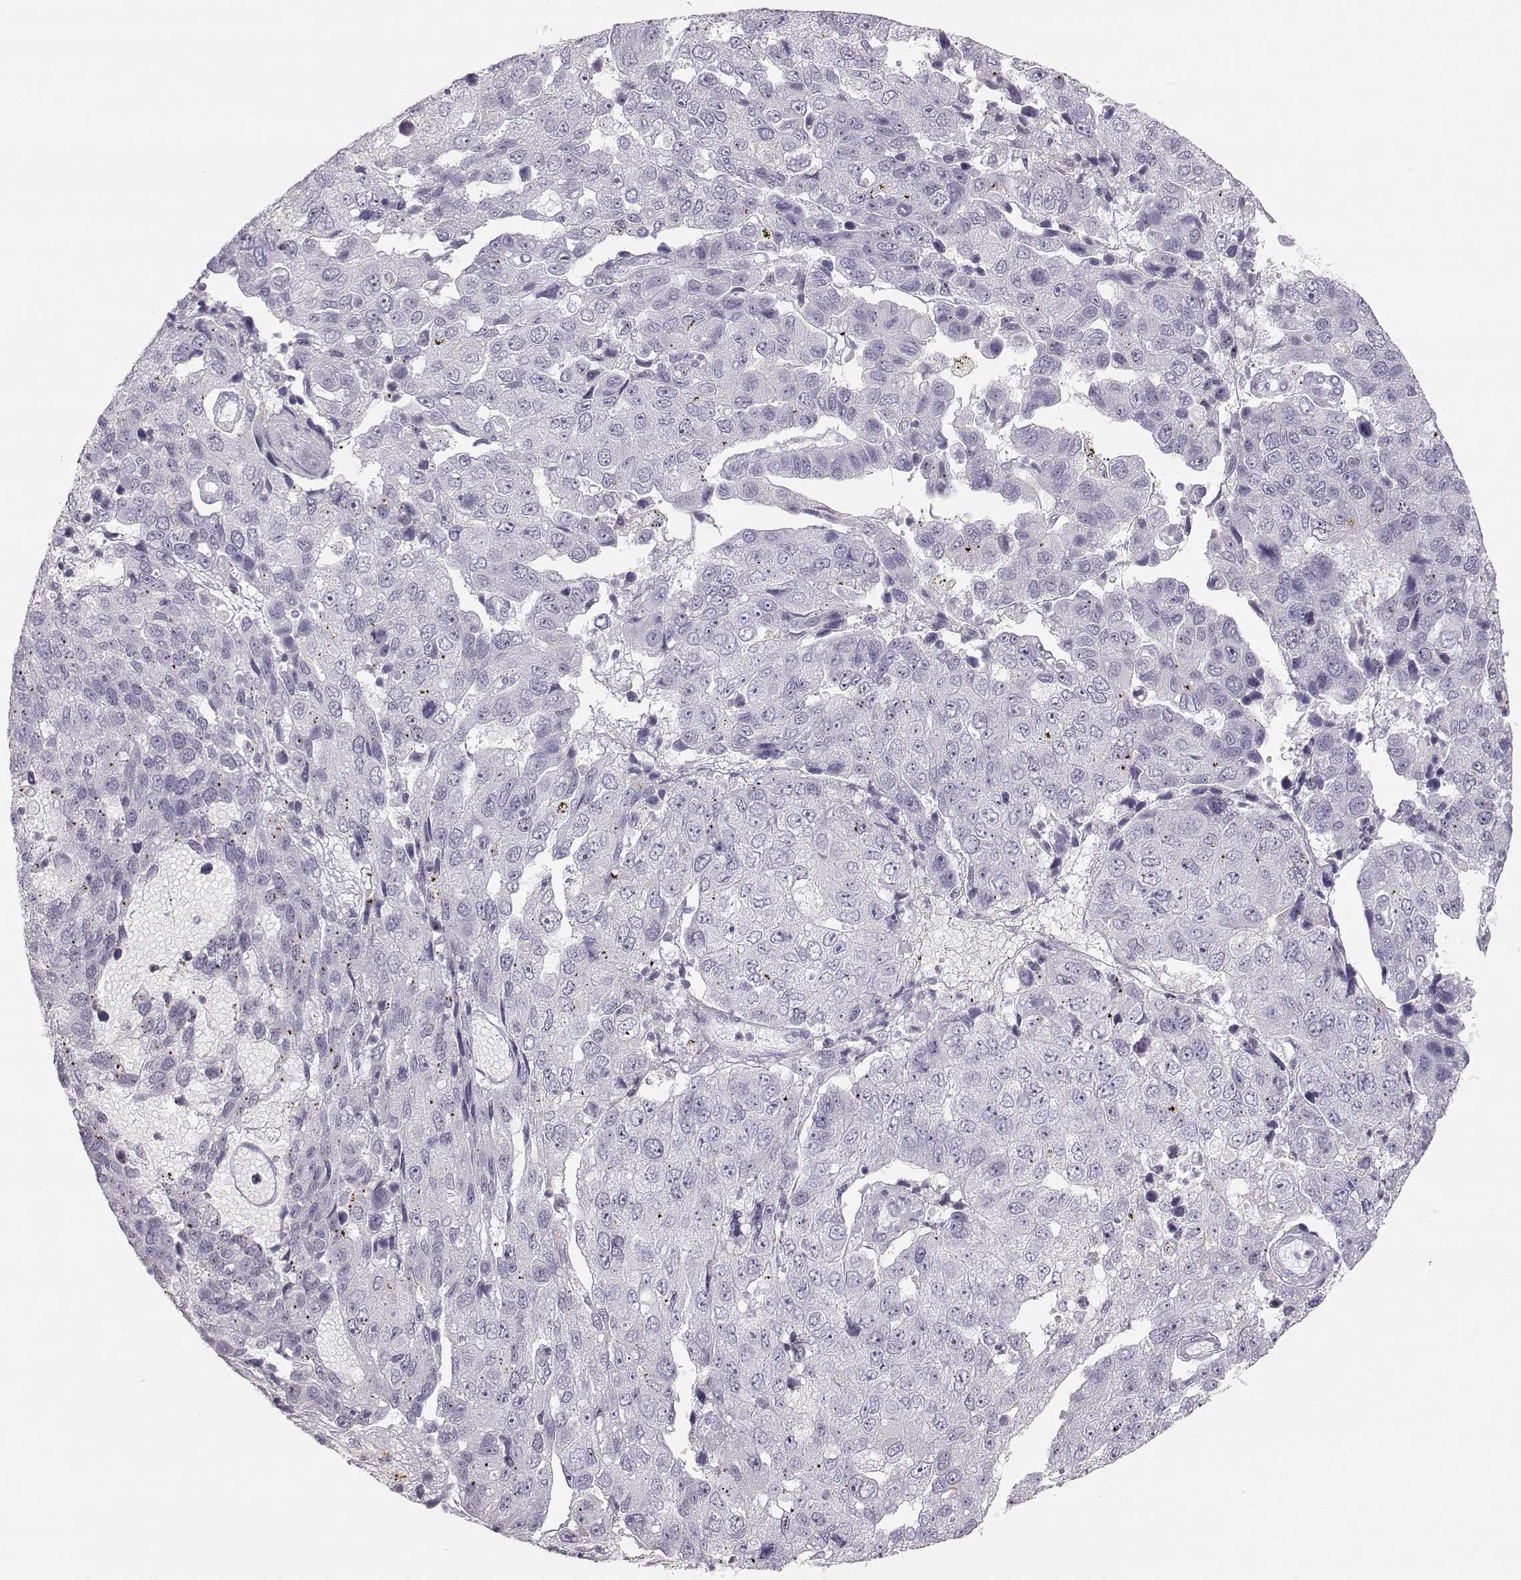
{"staining": {"intensity": "negative", "quantity": "none", "location": "none"}, "tissue": "pancreatic cancer", "cell_type": "Tumor cells", "image_type": "cancer", "snomed": [{"axis": "morphology", "description": "Adenocarcinoma, NOS"}, {"axis": "topography", "description": "Pancreas"}], "caption": "IHC micrograph of pancreatic adenocarcinoma stained for a protein (brown), which displays no expression in tumor cells. Brightfield microscopy of immunohistochemistry stained with DAB (3,3'-diaminobenzidine) (brown) and hematoxylin (blue), captured at high magnification.", "gene": "LEPR", "patient": {"sex": "female", "age": 61}}